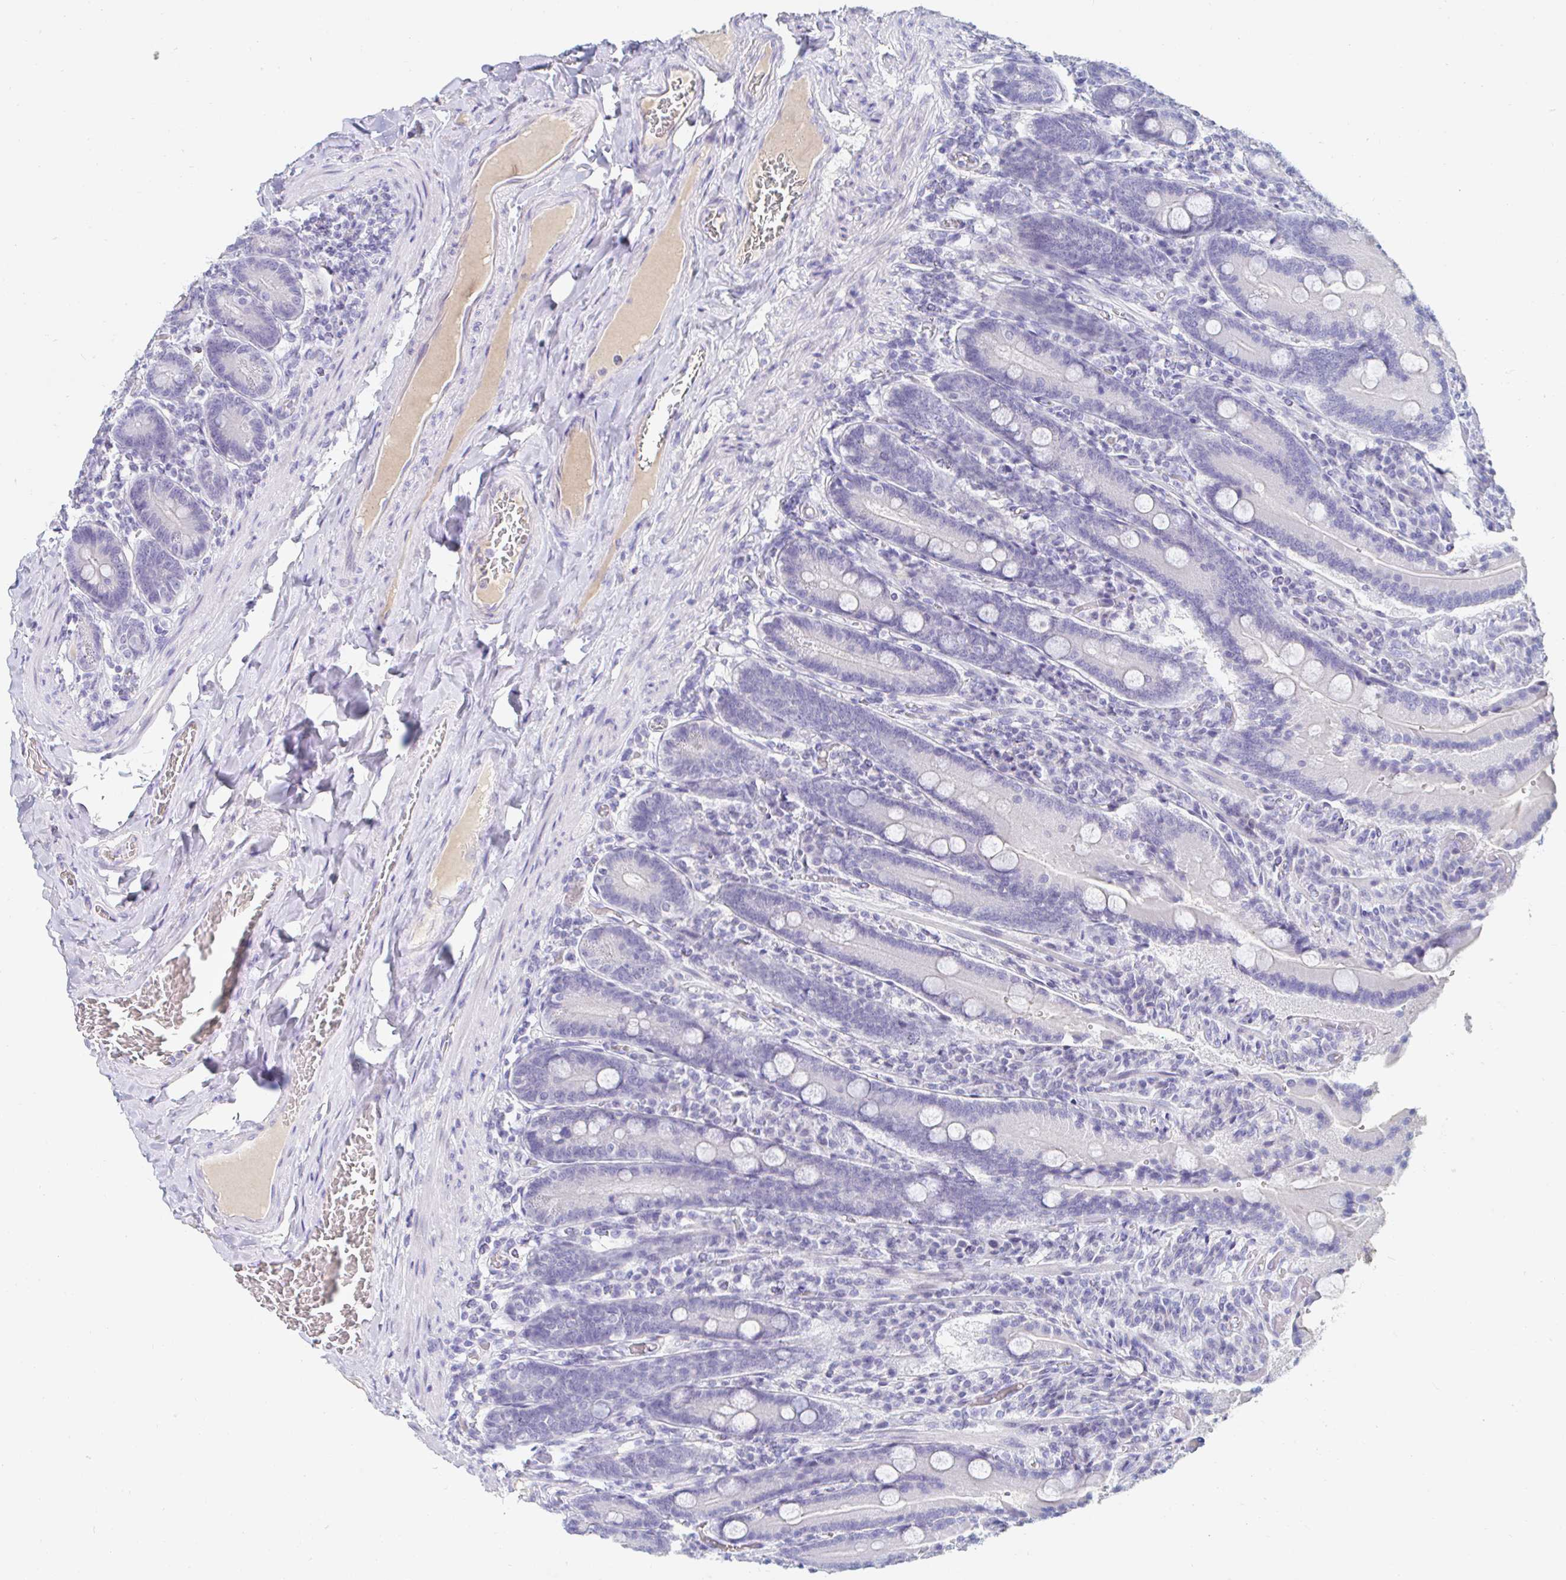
{"staining": {"intensity": "negative", "quantity": "none", "location": "none"}, "tissue": "duodenum", "cell_type": "Glandular cells", "image_type": "normal", "snomed": [{"axis": "morphology", "description": "Normal tissue, NOS"}, {"axis": "topography", "description": "Duodenum"}], "caption": "Human duodenum stained for a protein using IHC shows no expression in glandular cells.", "gene": "TEX44", "patient": {"sex": "female", "age": 62}}